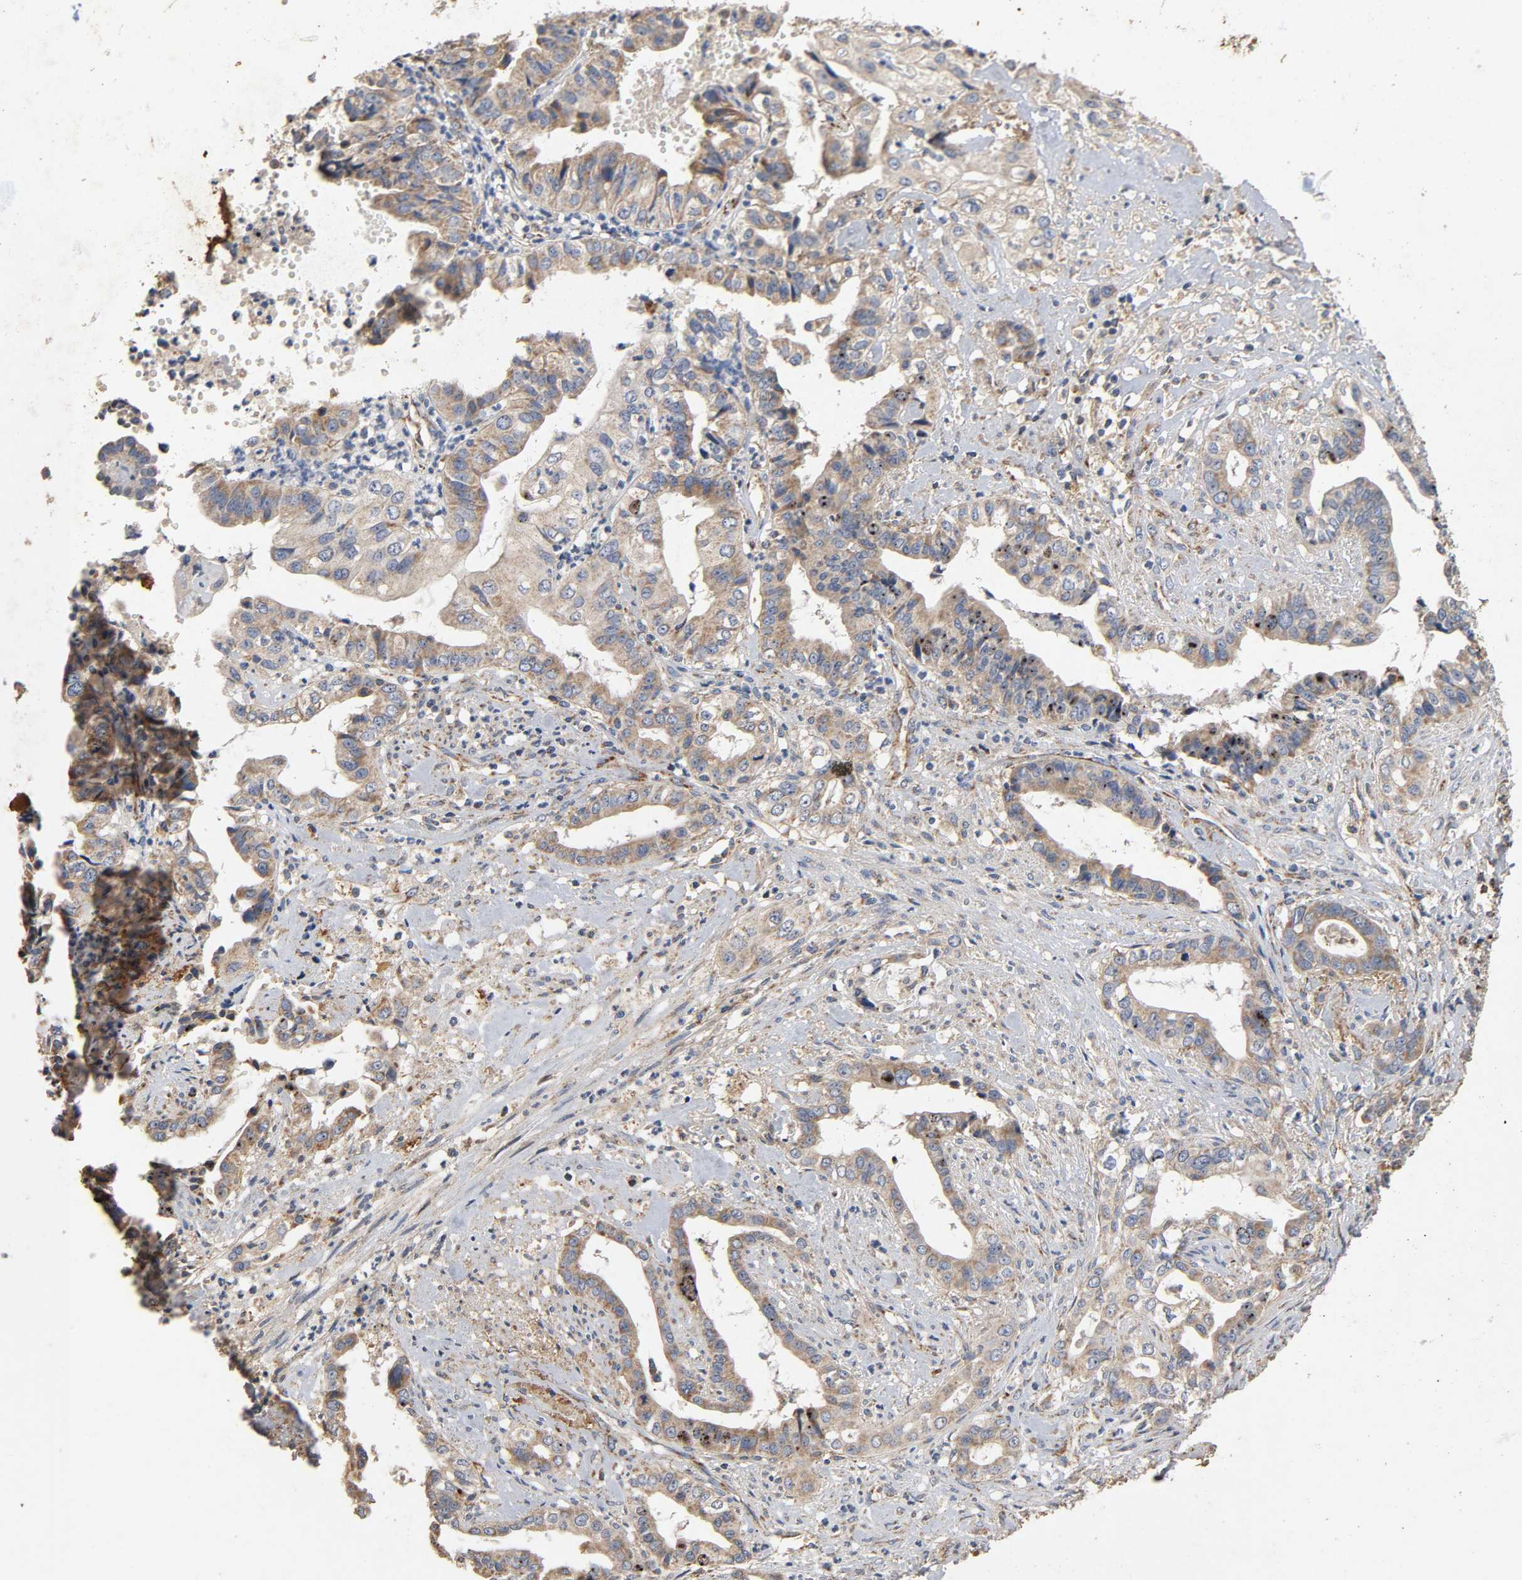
{"staining": {"intensity": "moderate", "quantity": ">75%", "location": "cytoplasmic/membranous"}, "tissue": "liver cancer", "cell_type": "Tumor cells", "image_type": "cancer", "snomed": [{"axis": "morphology", "description": "Cholangiocarcinoma"}, {"axis": "topography", "description": "Liver"}], "caption": "Liver cancer stained with a brown dye exhibits moderate cytoplasmic/membranous positive expression in about >75% of tumor cells.", "gene": "NDUFS3", "patient": {"sex": "female", "age": 61}}